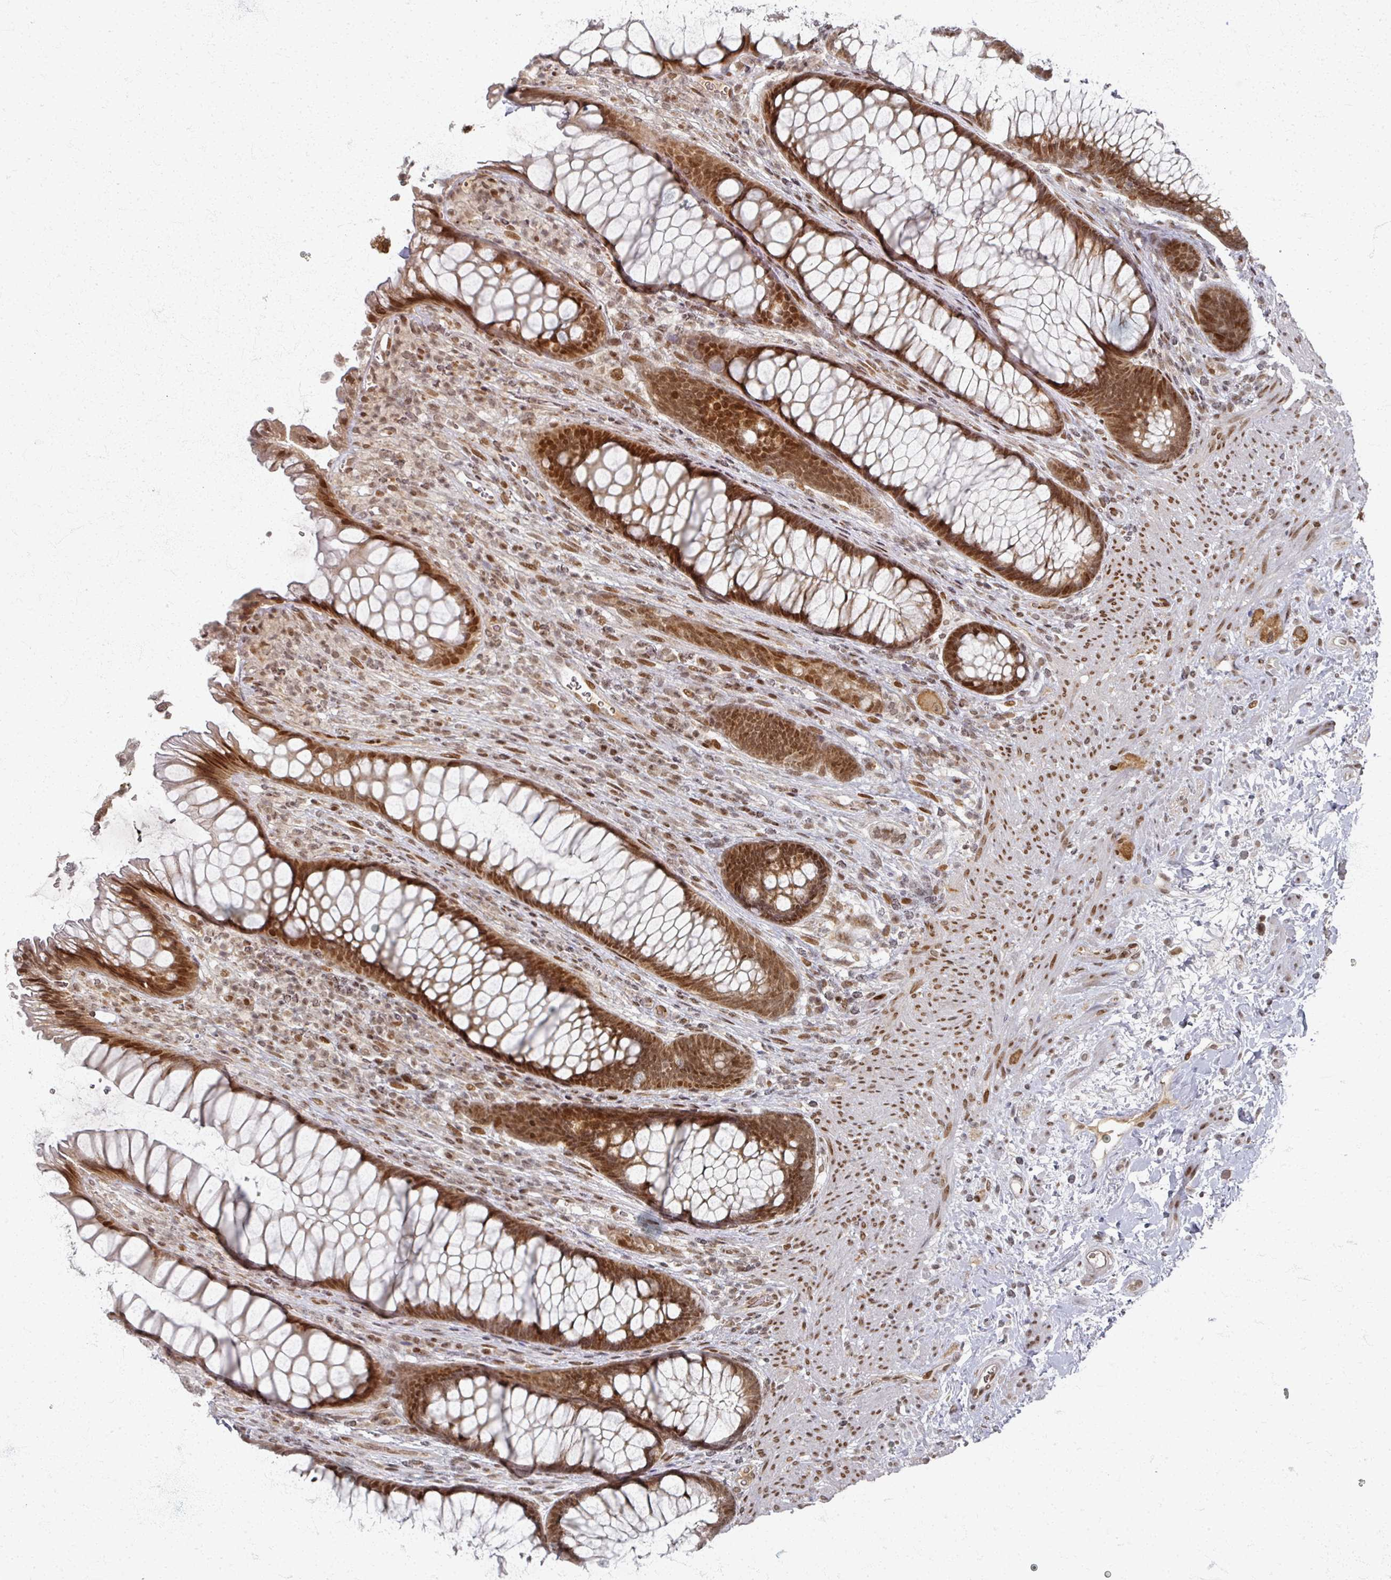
{"staining": {"intensity": "strong", "quantity": ">75%", "location": "cytoplasmic/membranous,nuclear"}, "tissue": "rectum", "cell_type": "Glandular cells", "image_type": "normal", "snomed": [{"axis": "morphology", "description": "Normal tissue, NOS"}, {"axis": "topography", "description": "Smooth muscle"}, {"axis": "topography", "description": "Rectum"}], "caption": "A brown stain shows strong cytoplasmic/membranous,nuclear expression of a protein in glandular cells of unremarkable human rectum. The staining was performed using DAB (3,3'-diaminobenzidine), with brown indicating positive protein expression. Nuclei are stained blue with hematoxylin.", "gene": "PSKH1", "patient": {"sex": "male", "age": 53}}